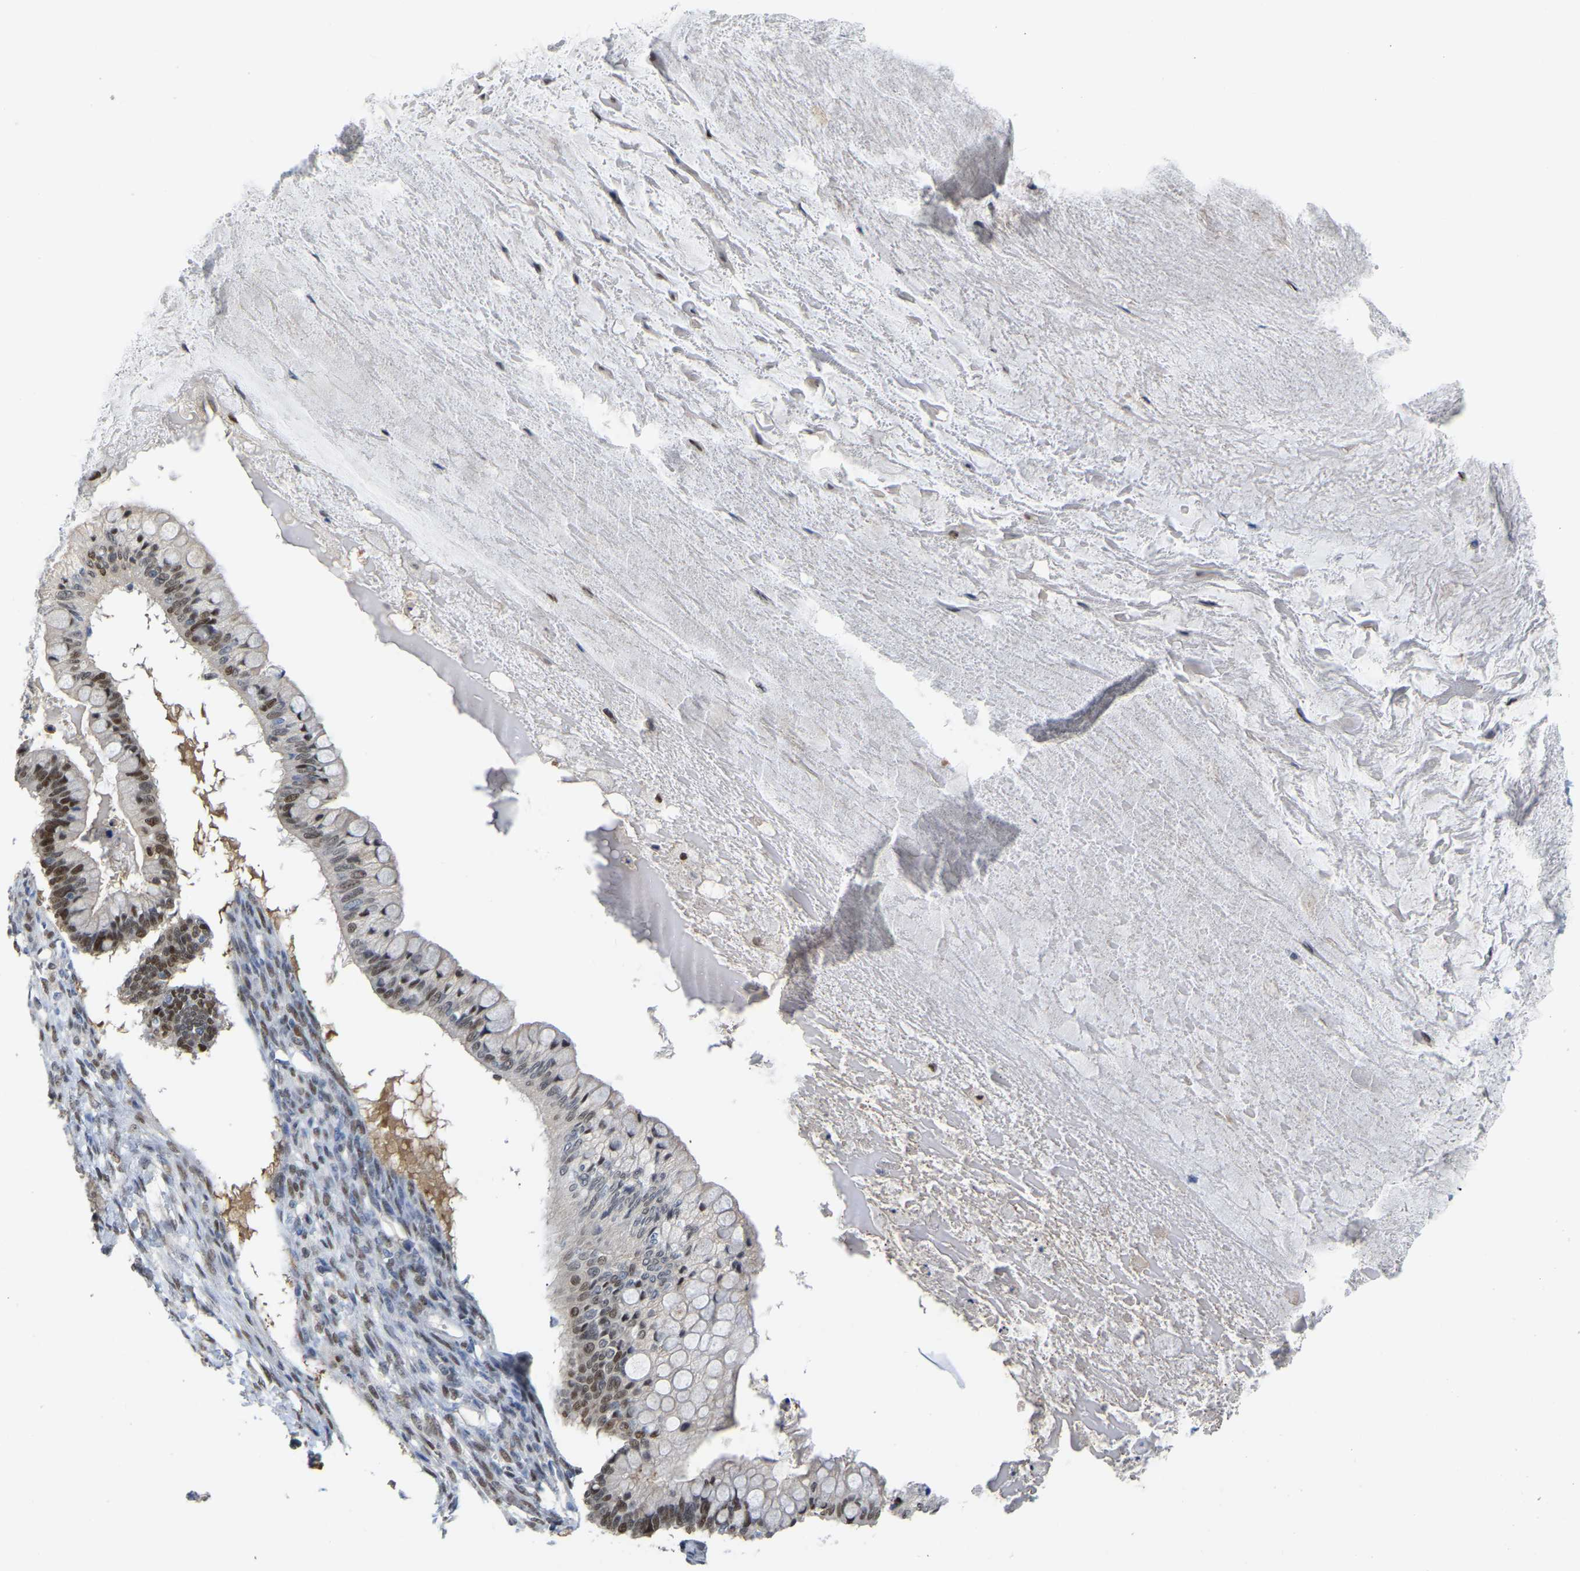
{"staining": {"intensity": "moderate", "quantity": ">75%", "location": "nuclear"}, "tissue": "ovarian cancer", "cell_type": "Tumor cells", "image_type": "cancer", "snomed": [{"axis": "morphology", "description": "Cystadenocarcinoma, mucinous, NOS"}, {"axis": "topography", "description": "Ovary"}], "caption": "Ovarian cancer was stained to show a protein in brown. There is medium levels of moderate nuclear expression in approximately >75% of tumor cells. Nuclei are stained in blue.", "gene": "KLRG2", "patient": {"sex": "female", "age": 57}}